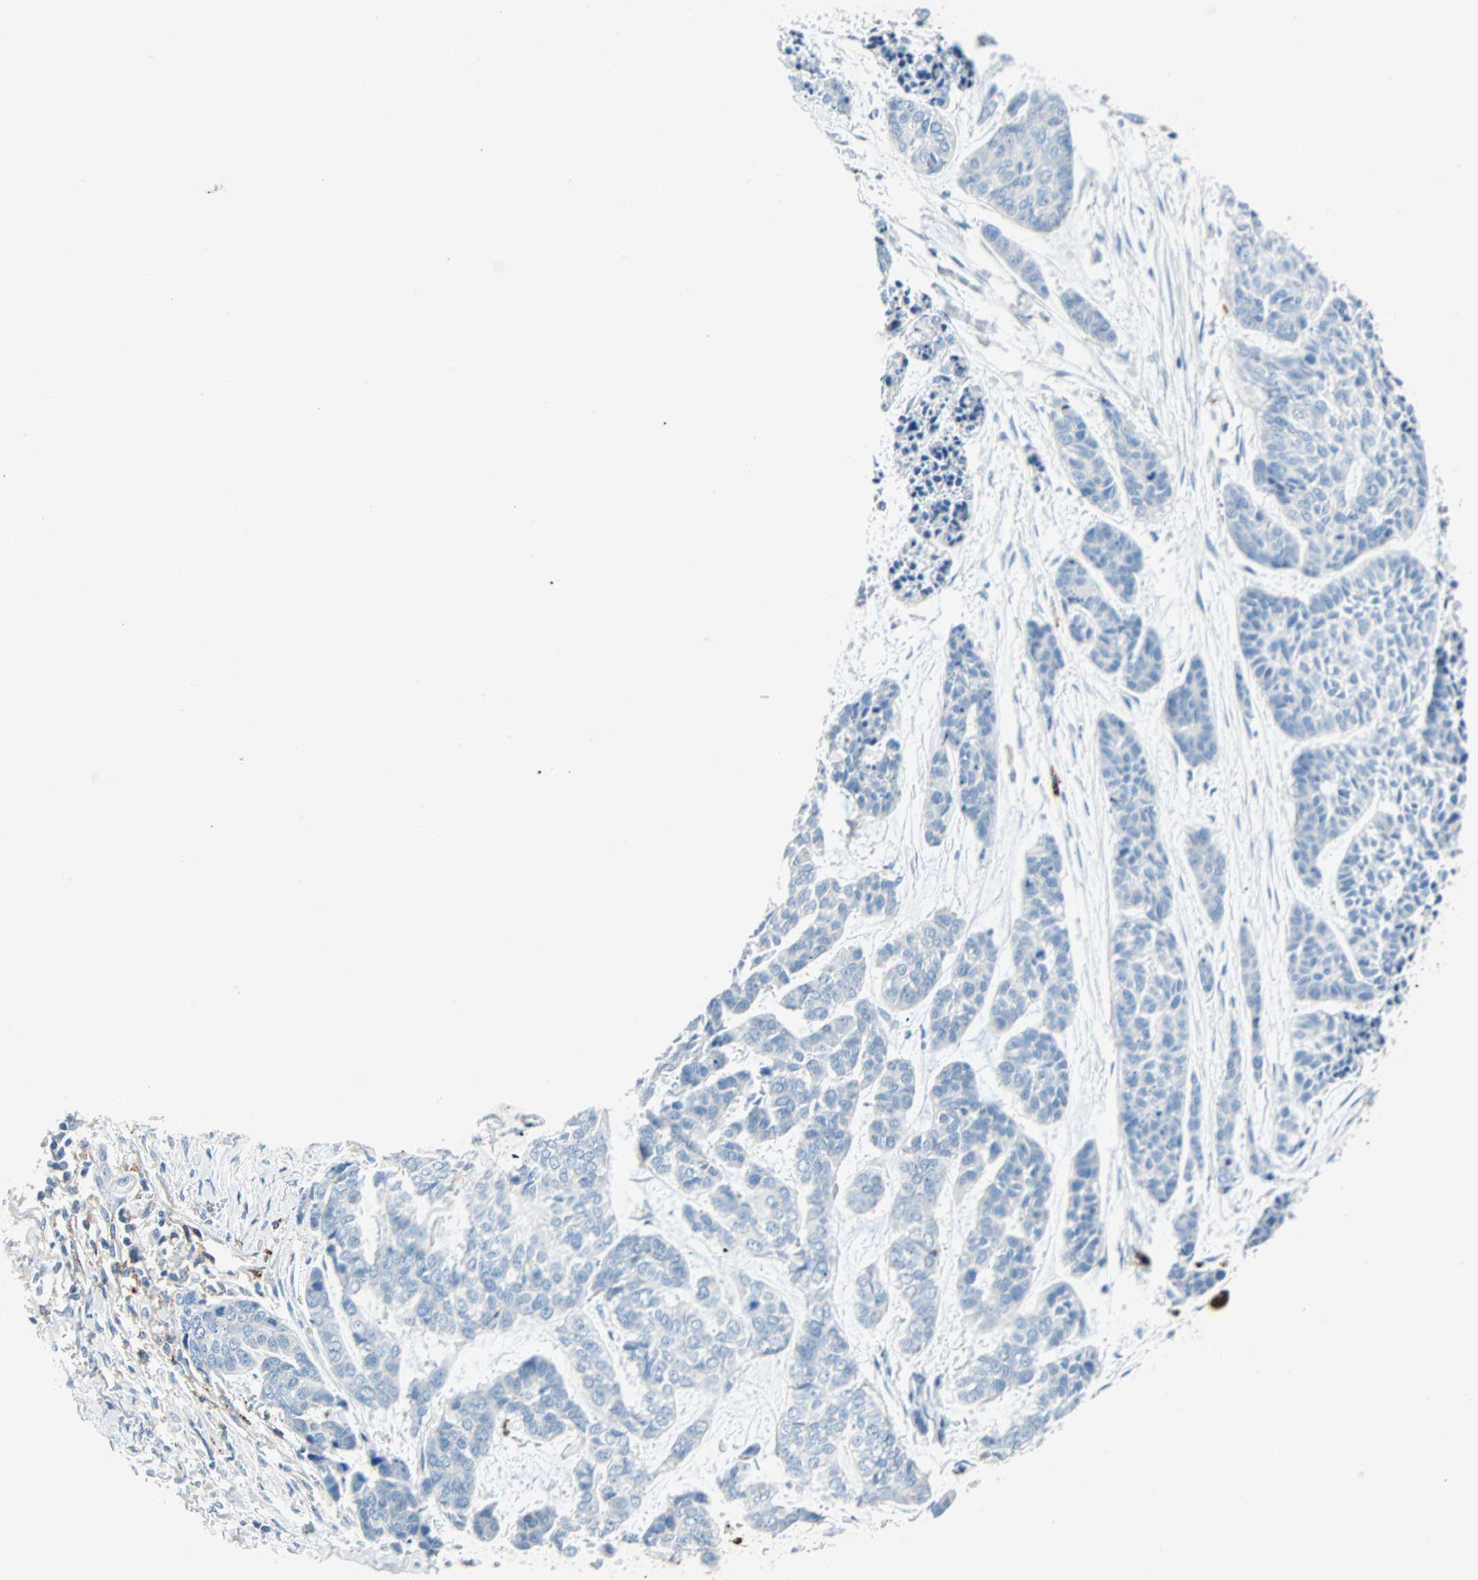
{"staining": {"intensity": "negative", "quantity": "none", "location": "none"}, "tissue": "skin cancer", "cell_type": "Tumor cells", "image_type": "cancer", "snomed": [{"axis": "morphology", "description": "Basal cell carcinoma"}, {"axis": "topography", "description": "Skin"}], "caption": "Tumor cells are negative for brown protein staining in skin basal cell carcinoma.", "gene": "CLEC4A", "patient": {"sex": "female", "age": 64}}